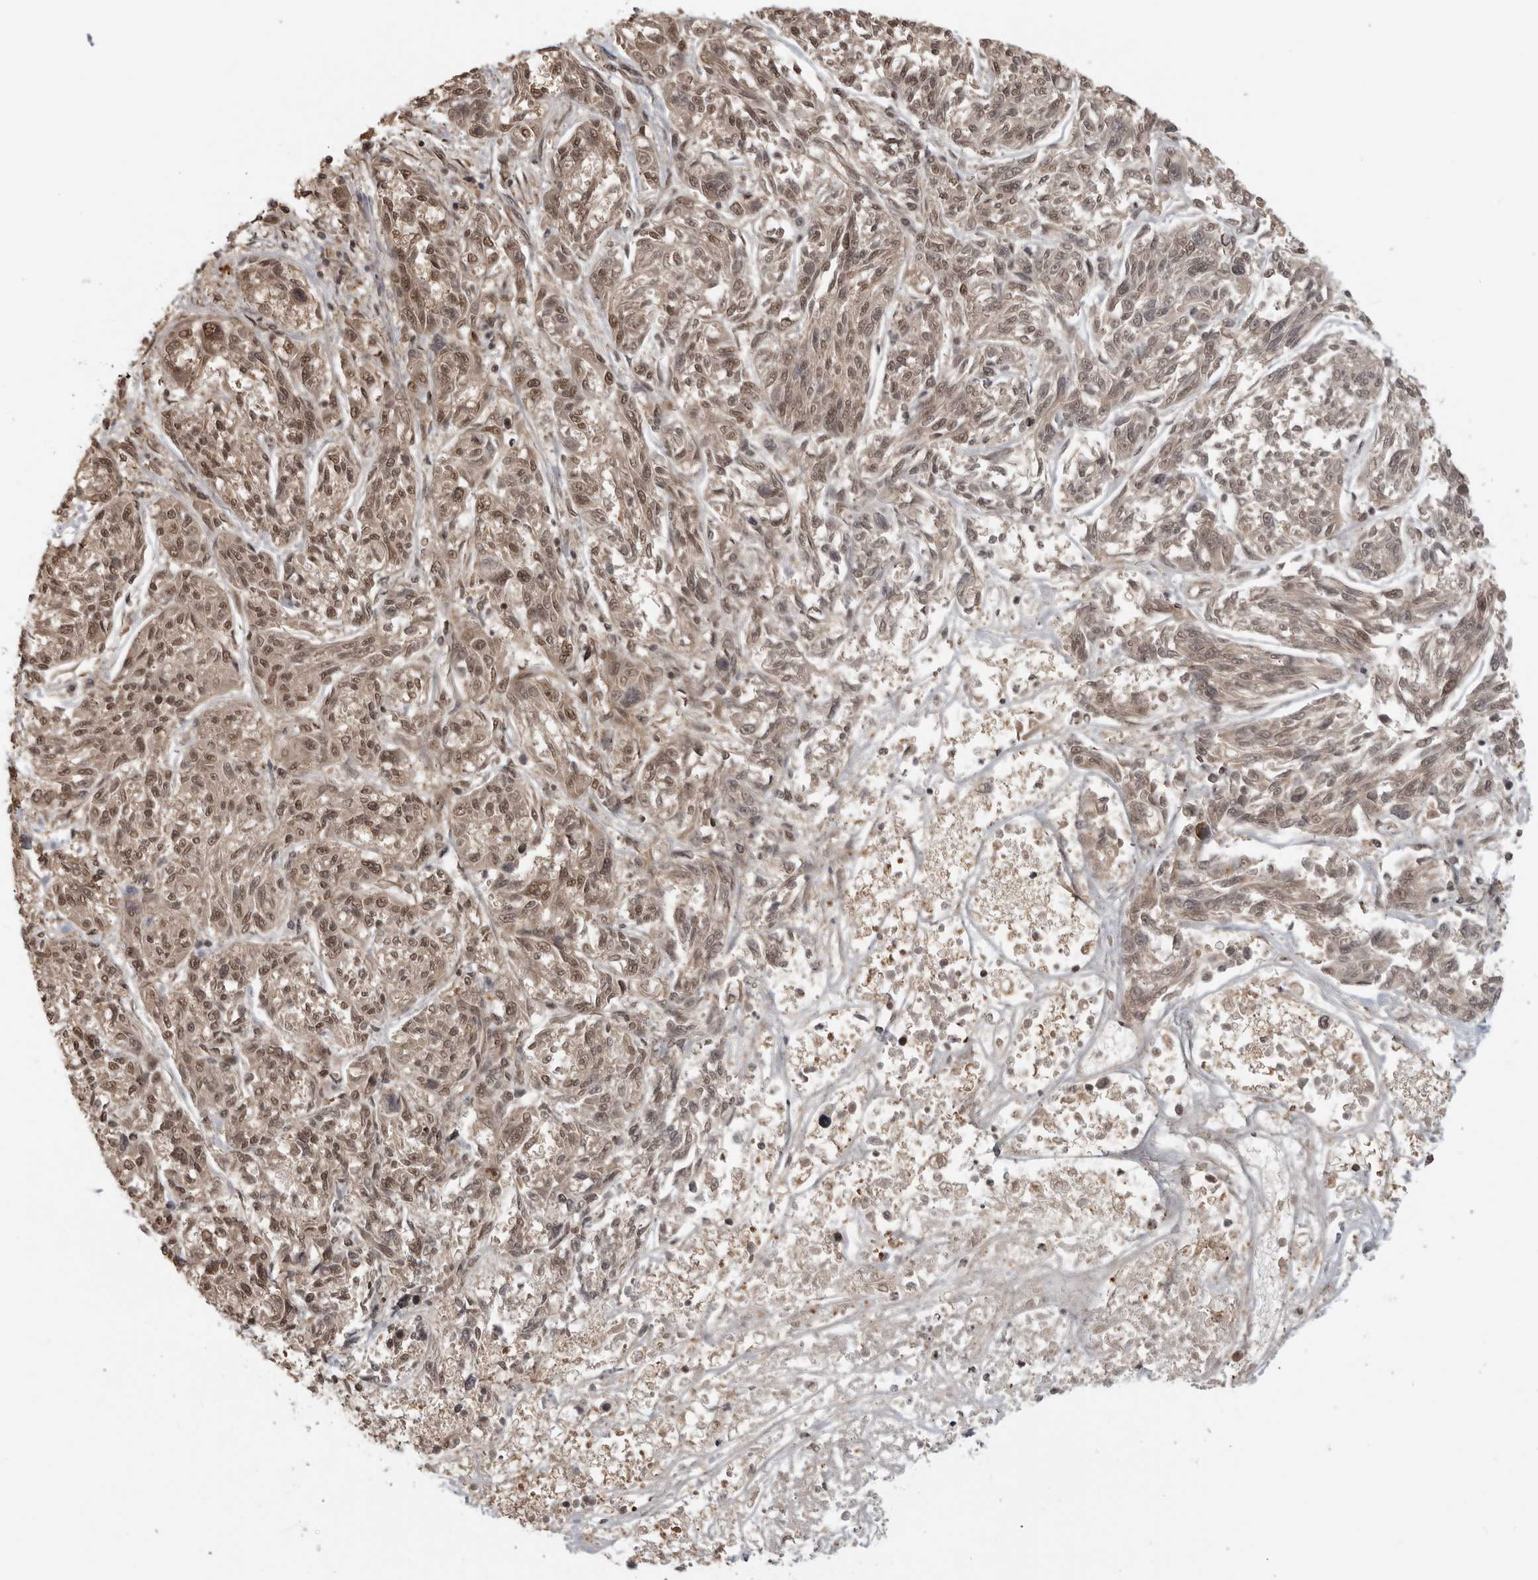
{"staining": {"intensity": "moderate", "quantity": ">75%", "location": "nuclear"}, "tissue": "melanoma", "cell_type": "Tumor cells", "image_type": "cancer", "snomed": [{"axis": "morphology", "description": "Malignant melanoma, NOS"}, {"axis": "topography", "description": "Skin"}], "caption": "Approximately >75% of tumor cells in malignant melanoma demonstrate moderate nuclear protein staining as visualized by brown immunohistochemical staining.", "gene": "CLOCK", "patient": {"sex": "male", "age": 53}}